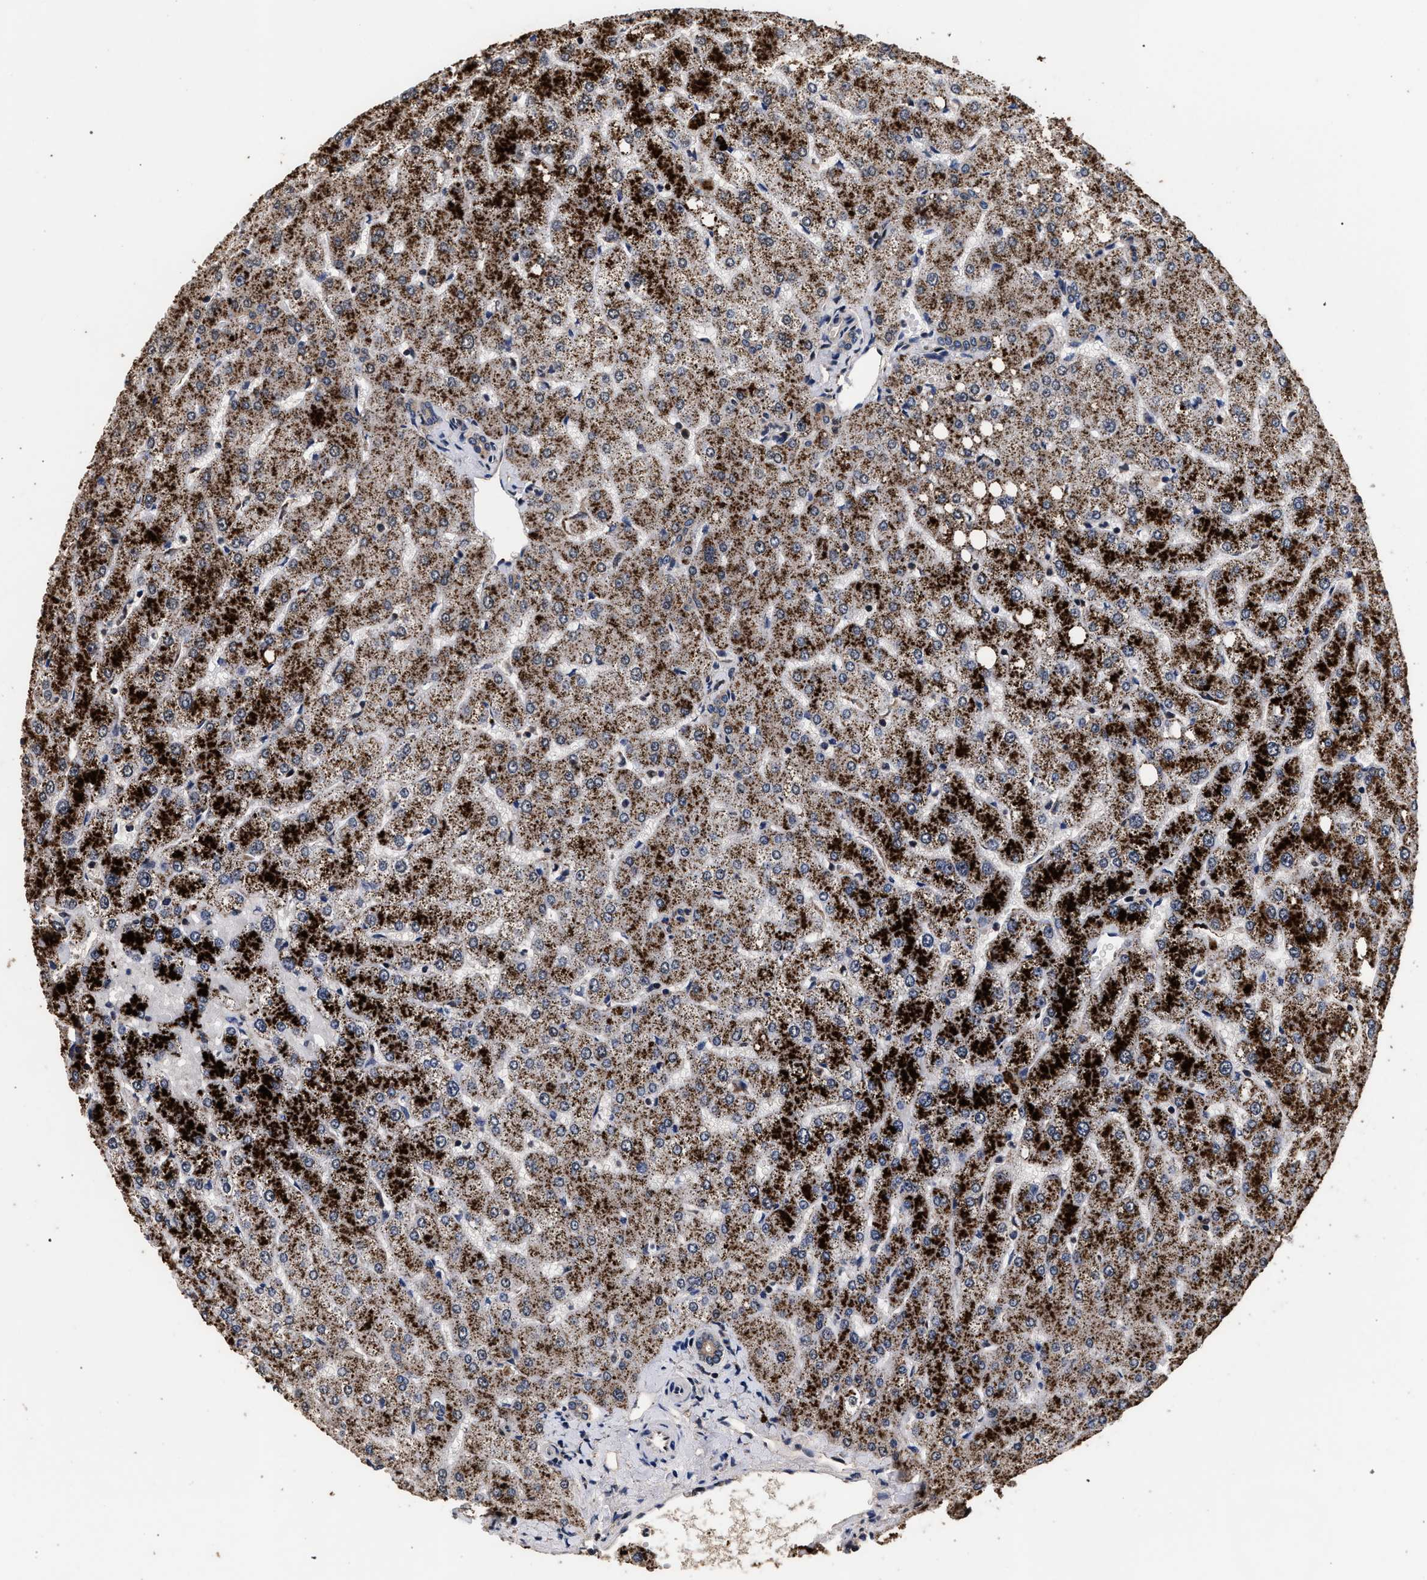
{"staining": {"intensity": "moderate", "quantity": ">75%", "location": "cytoplasmic/membranous"}, "tissue": "liver", "cell_type": "Cholangiocytes", "image_type": "normal", "snomed": [{"axis": "morphology", "description": "Normal tissue, NOS"}, {"axis": "topography", "description": "Liver"}], "caption": "Protein staining displays moderate cytoplasmic/membranous staining in approximately >75% of cholangiocytes in benign liver. Using DAB (brown) and hematoxylin (blue) stains, captured at high magnification using brightfield microscopy.", "gene": "ACOX1", "patient": {"sex": "female", "age": 54}}